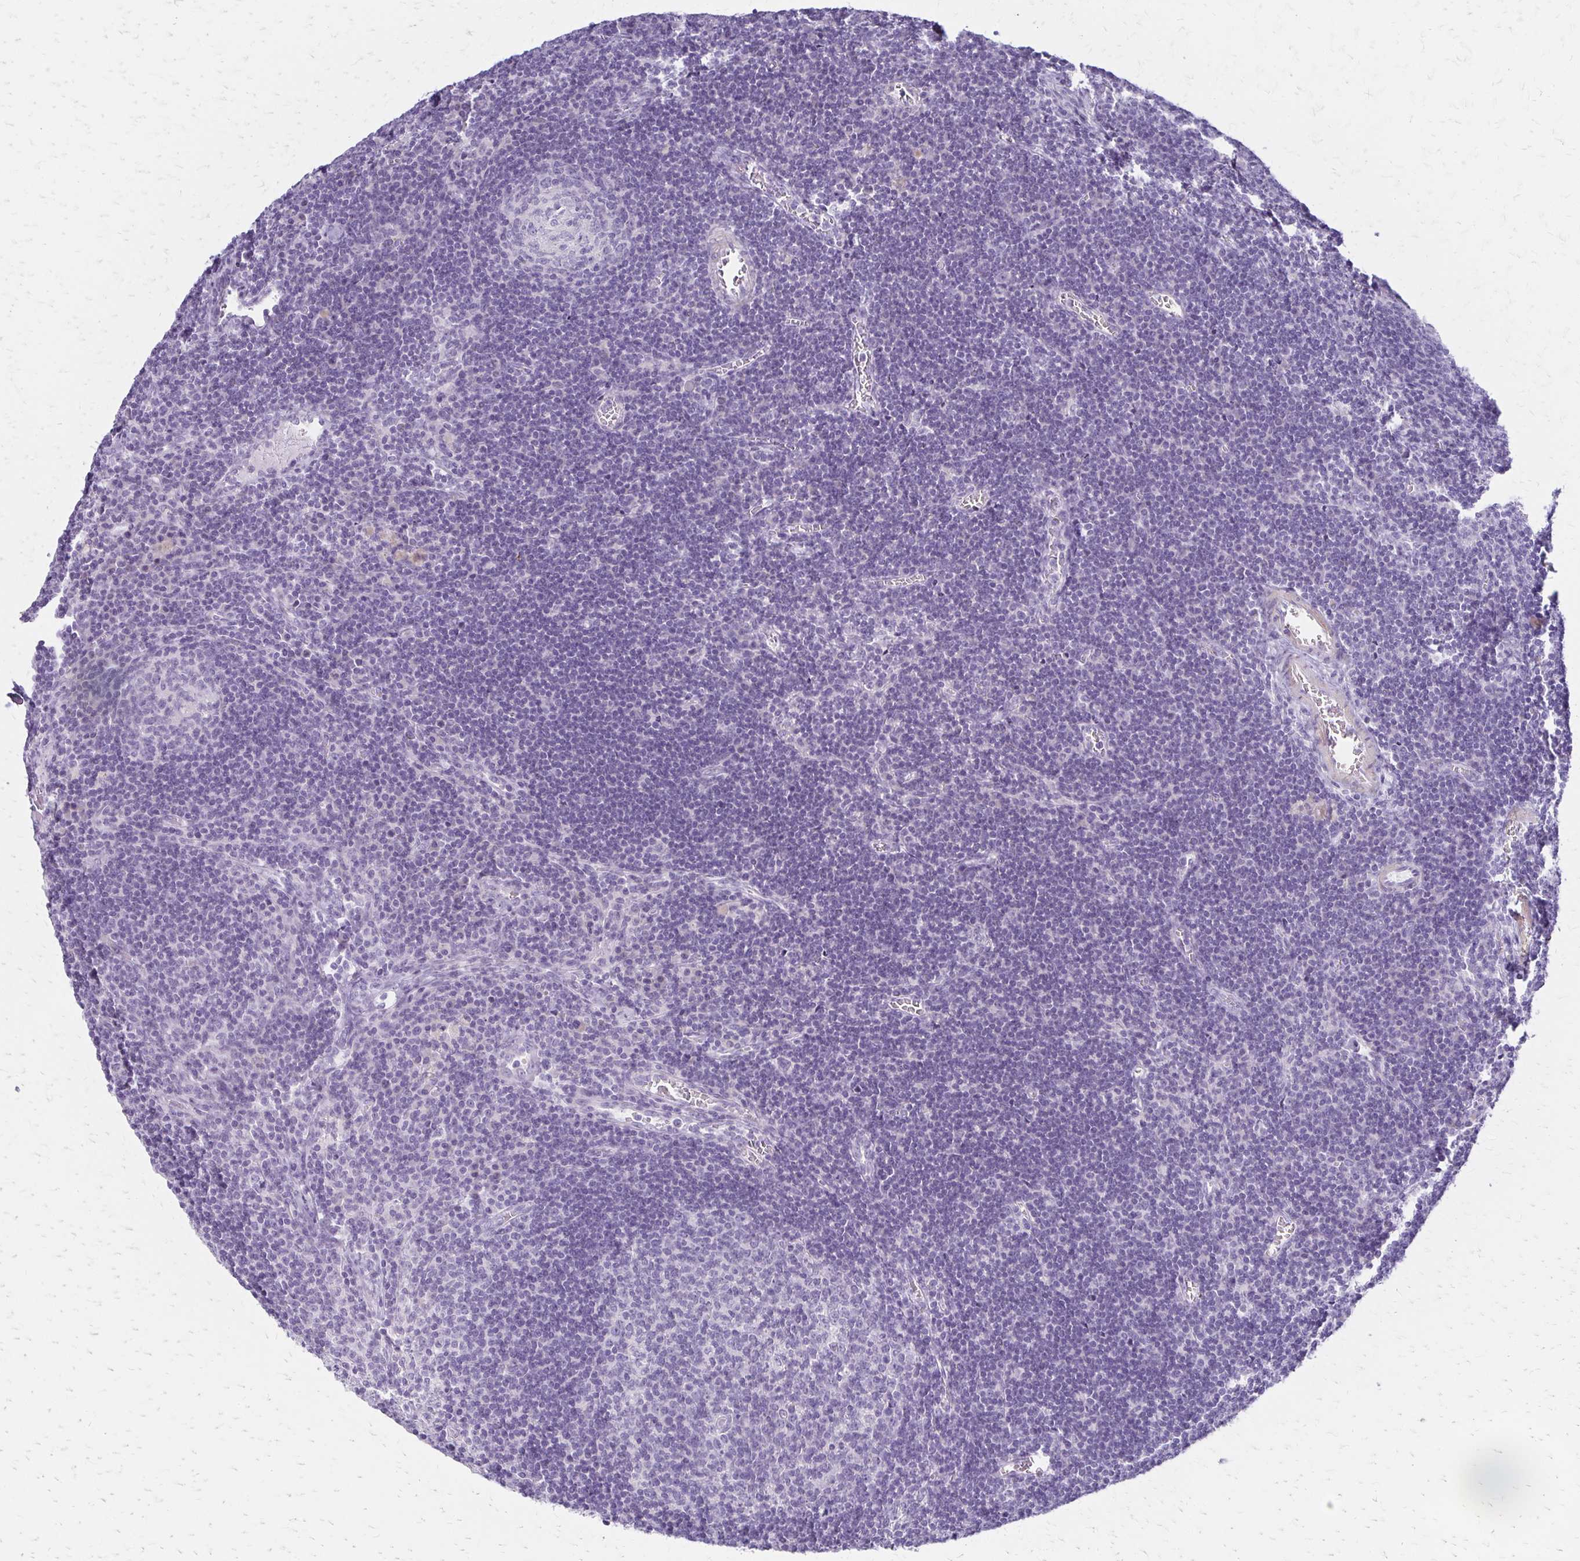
{"staining": {"intensity": "negative", "quantity": "none", "location": "none"}, "tissue": "lymph node", "cell_type": "Germinal center cells", "image_type": "normal", "snomed": [{"axis": "morphology", "description": "Normal tissue, NOS"}, {"axis": "topography", "description": "Lymph node"}], "caption": "High power microscopy image of an immunohistochemistry micrograph of normal lymph node, revealing no significant staining in germinal center cells.", "gene": "IVL", "patient": {"sex": "male", "age": 67}}